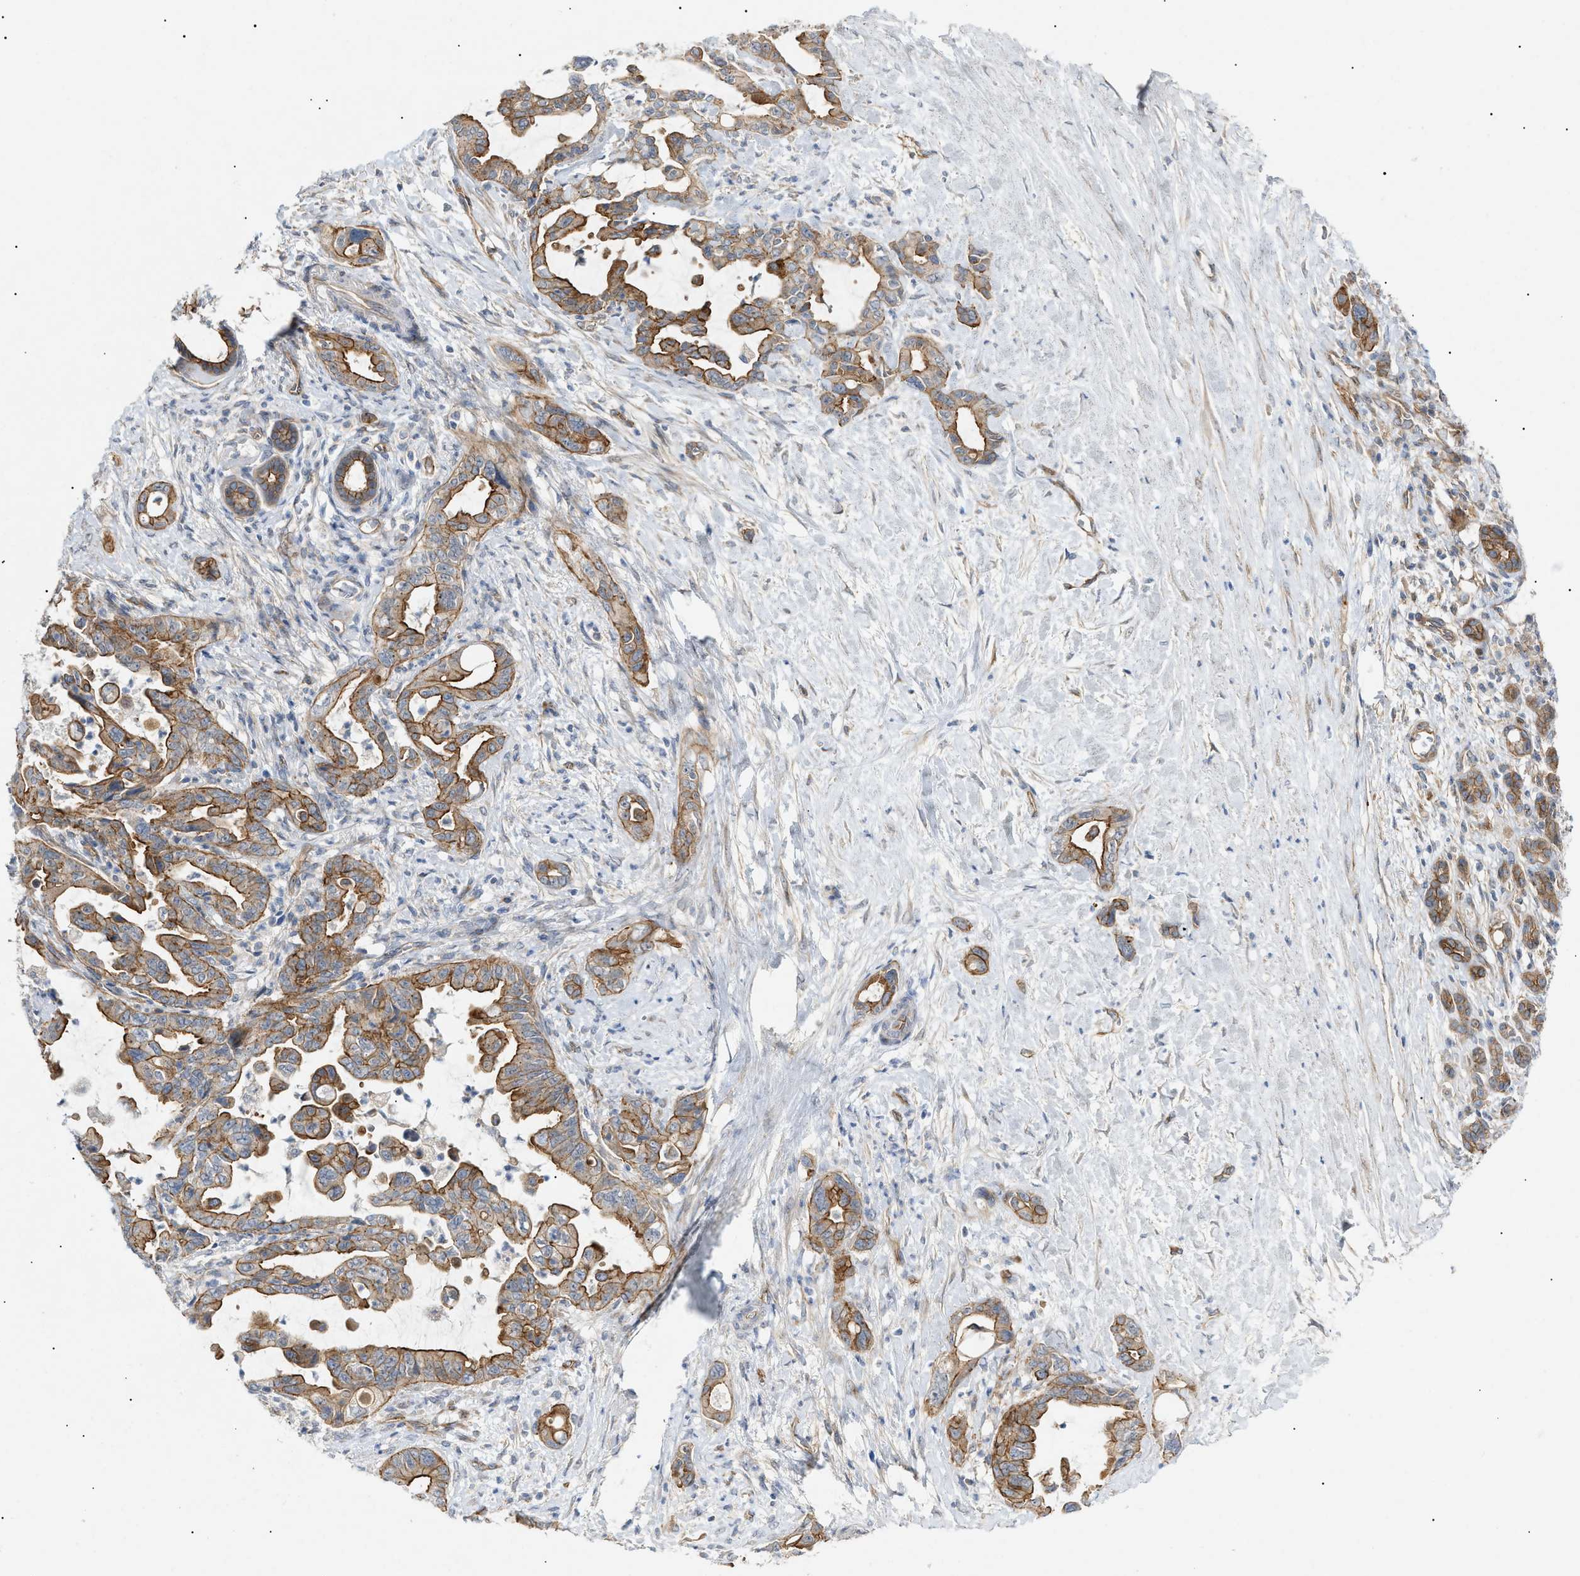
{"staining": {"intensity": "moderate", "quantity": "25%-75%", "location": "cytoplasmic/membranous"}, "tissue": "pancreatic cancer", "cell_type": "Tumor cells", "image_type": "cancer", "snomed": [{"axis": "morphology", "description": "Adenocarcinoma, NOS"}, {"axis": "topography", "description": "Pancreas"}], "caption": "Immunohistochemistry (IHC) (DAB (3,3'-diaminobenzidine)) staining of human pancreatic cancer demonstrates moderate cytoplasmic/membranous protein positivity in approximately 25%-75% of tumor cells.", "gene": "ZFHX2", "patient": {"sex": "male", "age": 70}}